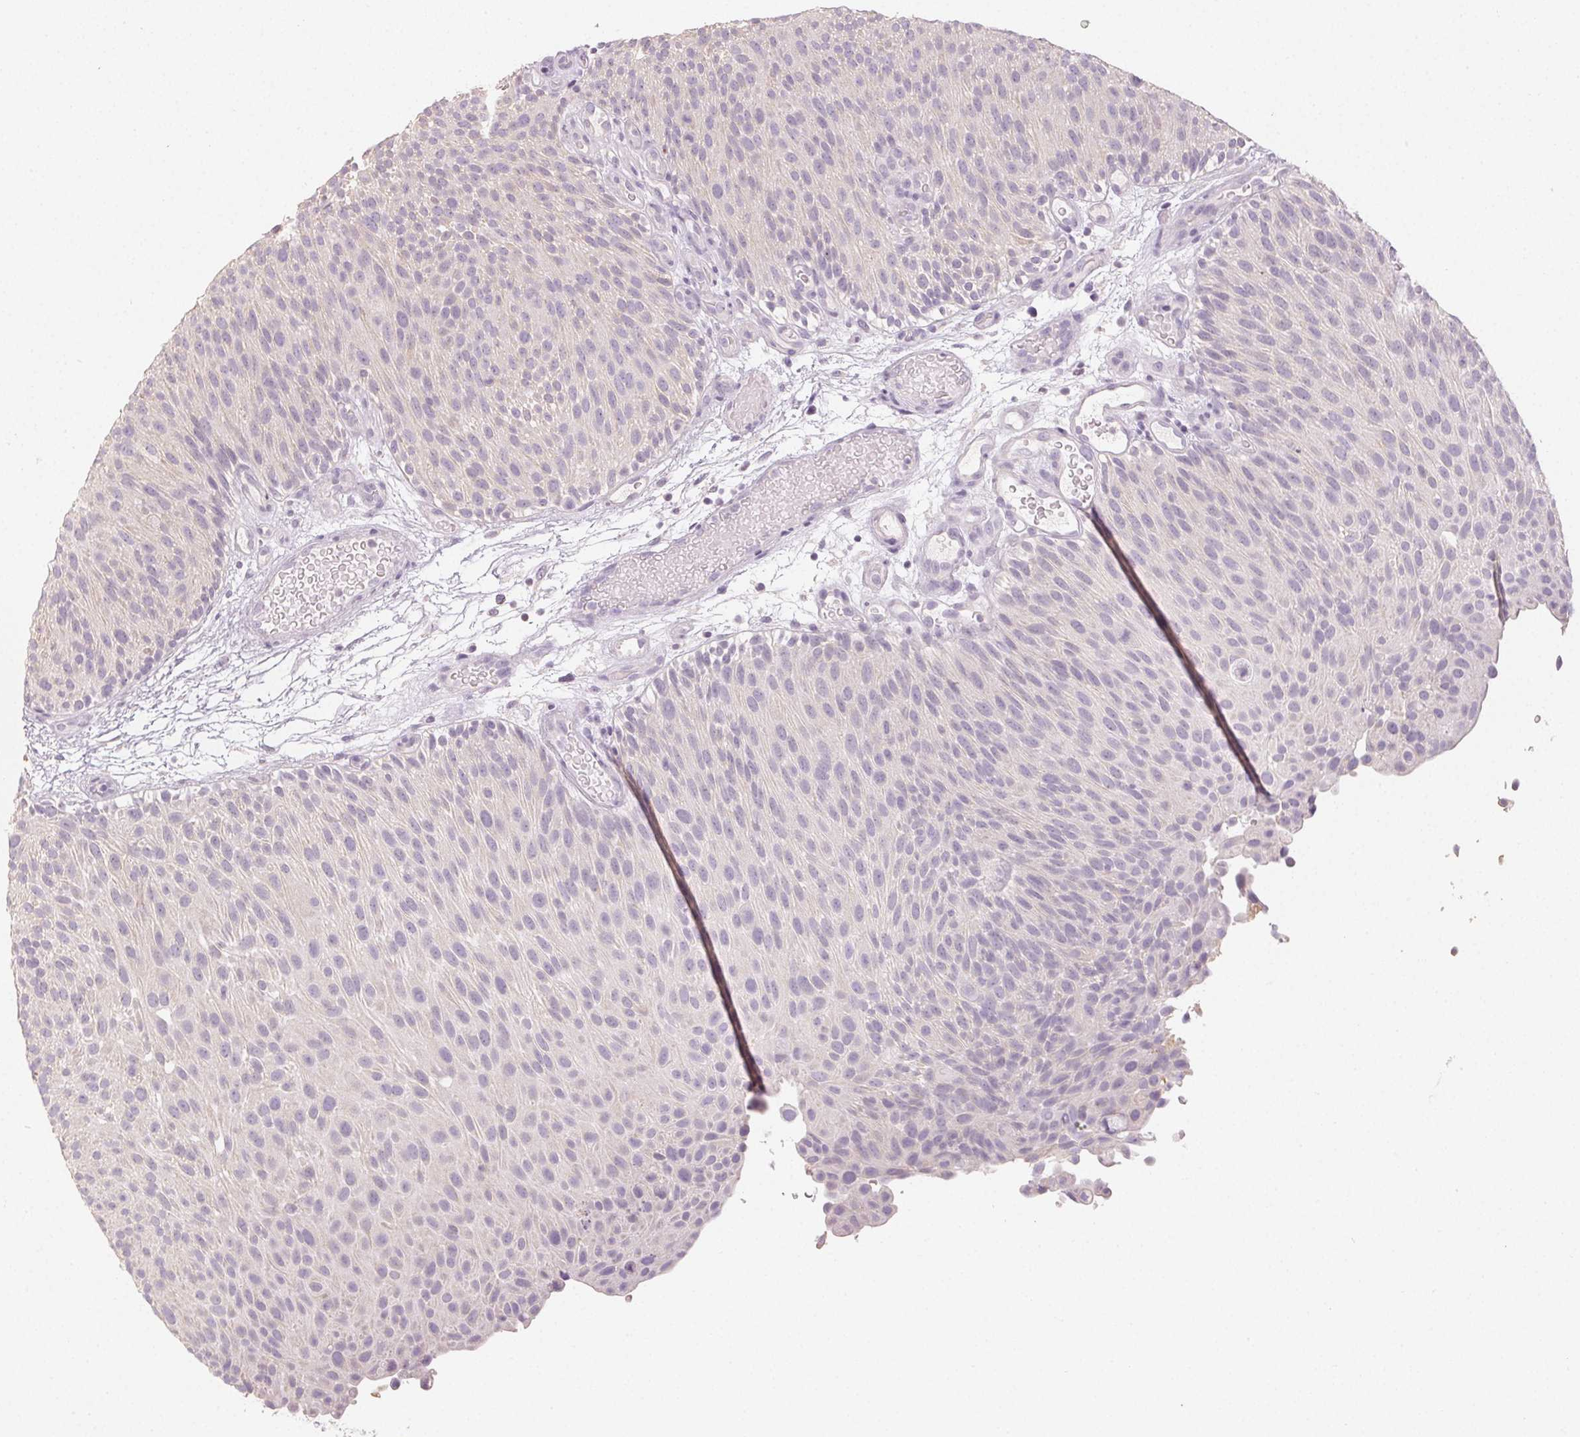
{"staining": {"intensity": "negative", "quantity": "none", "location": "none"}, "tissue": "urothelial cancer", "cell_type": "Tumor cells", "image_type": "cancer", "snomed": [{"axis": "morphology", "description": "Urothelial carcinoma, Low grade"}, {"axis": "topography", "description": "Urinary bladder"}], "caption": "Immunohistochemistry (IHC) image of human urothelial cancer stained for a protein (brown), which demonstrates no expression in tumor cells. The staining is performed using DAB brown chromogen with nuclei counter-stained in using hematoxylin.", "gene": "LVRN", "patient": {"sex": "male", "age": 78}}